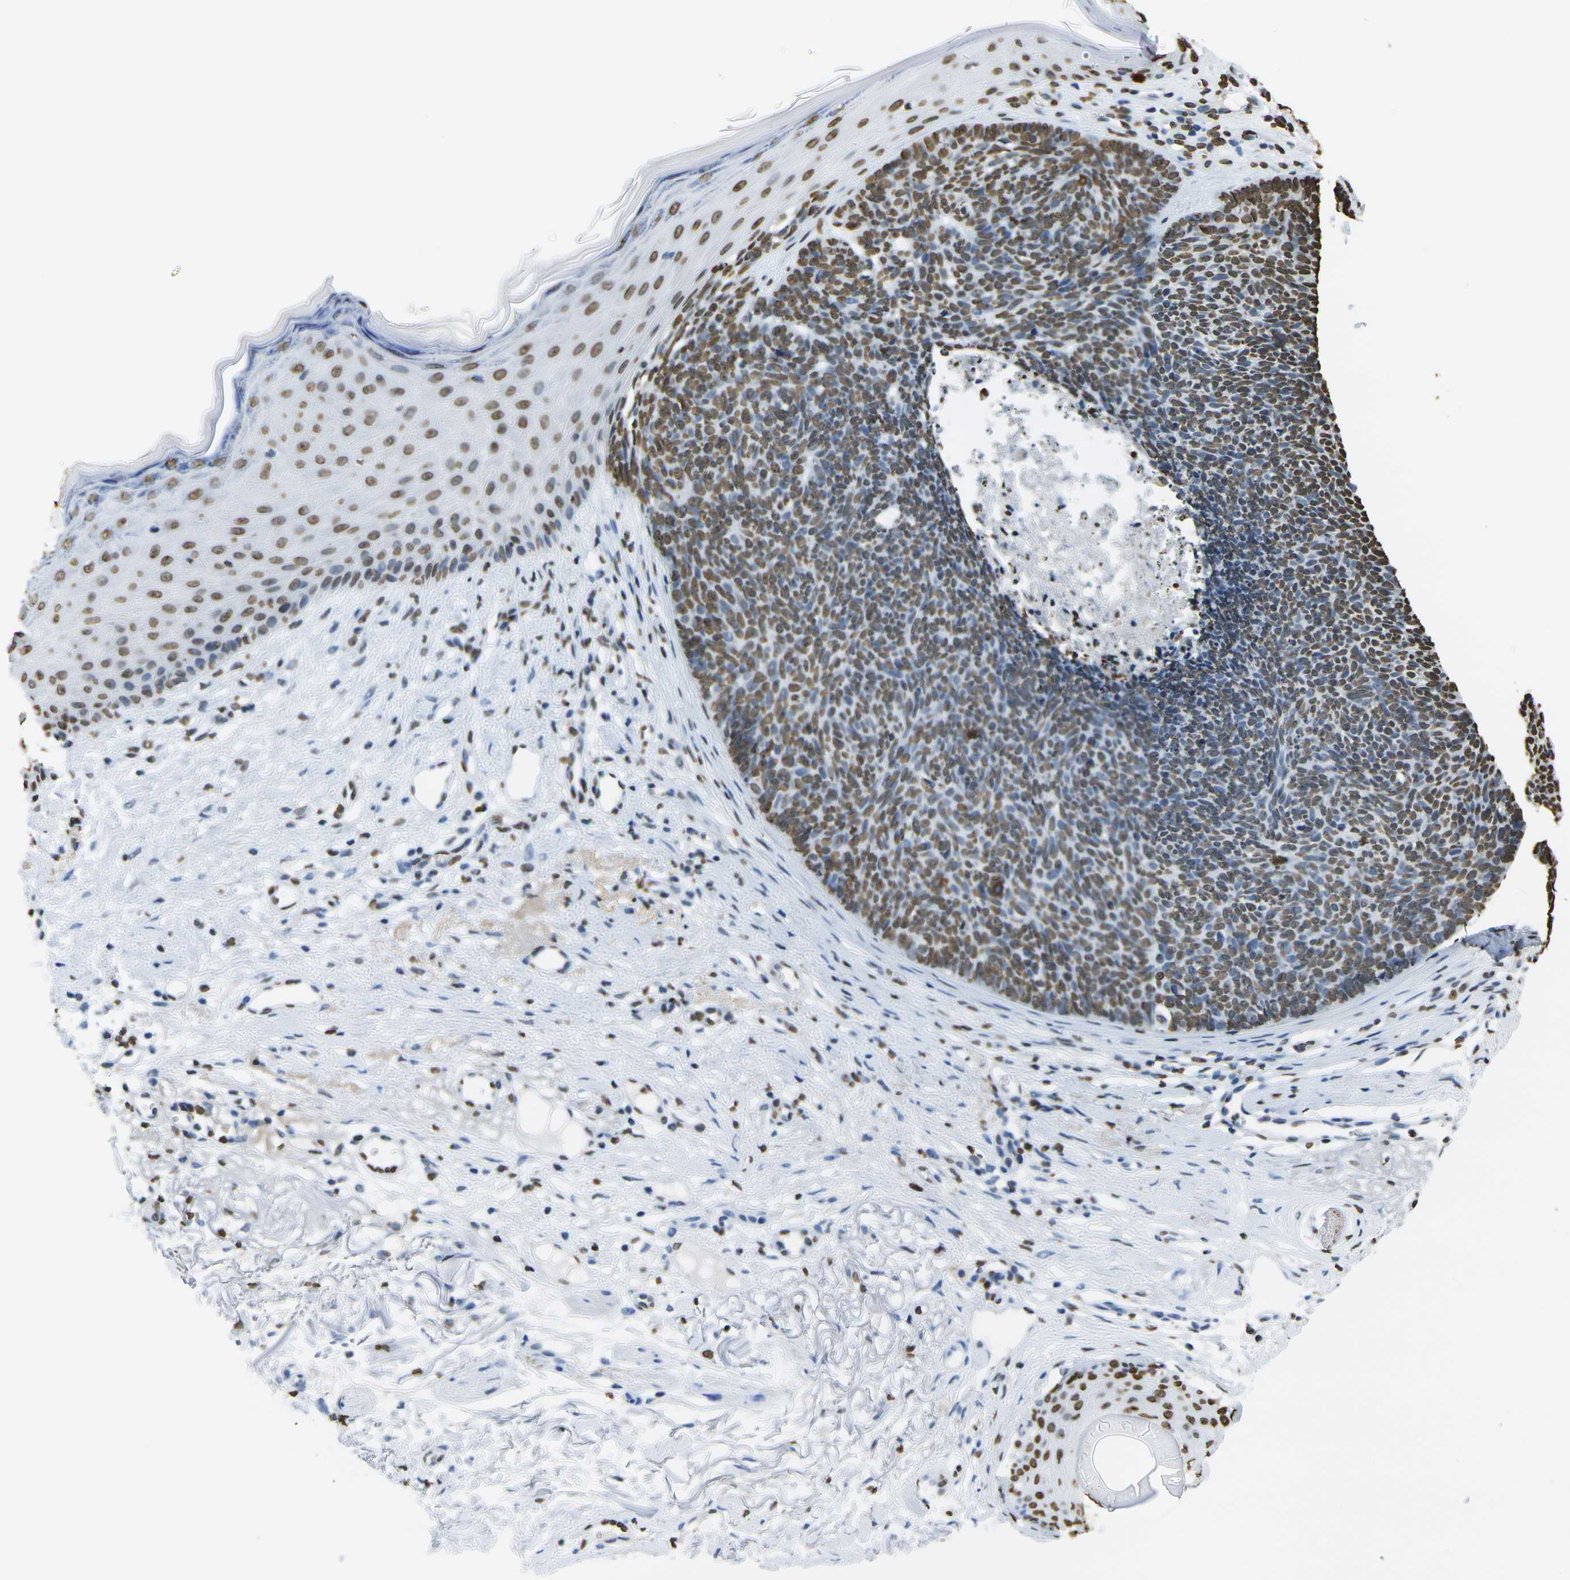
{"staining": {"intensity": "strong", "quantity": "25%-75%", "location": "nuclear"}, "tissue": "skin cancer", "cell_type": "Tumor cells", "image_type": "cancer", "snomed": [{"axis": "morphology", "description": "Basal cell carcinoma"}, {"axis": "topography", "description": "Skin"}], "caption": "The photomicrograph displays staining of skin cancer, revealing strong nuclear protein expression (brown color) within tumor cells. (IHC, brightfield microscopy, high magnification).", "gene": "DRAXIN", "patient": {"sex": "female", "age": 70}}